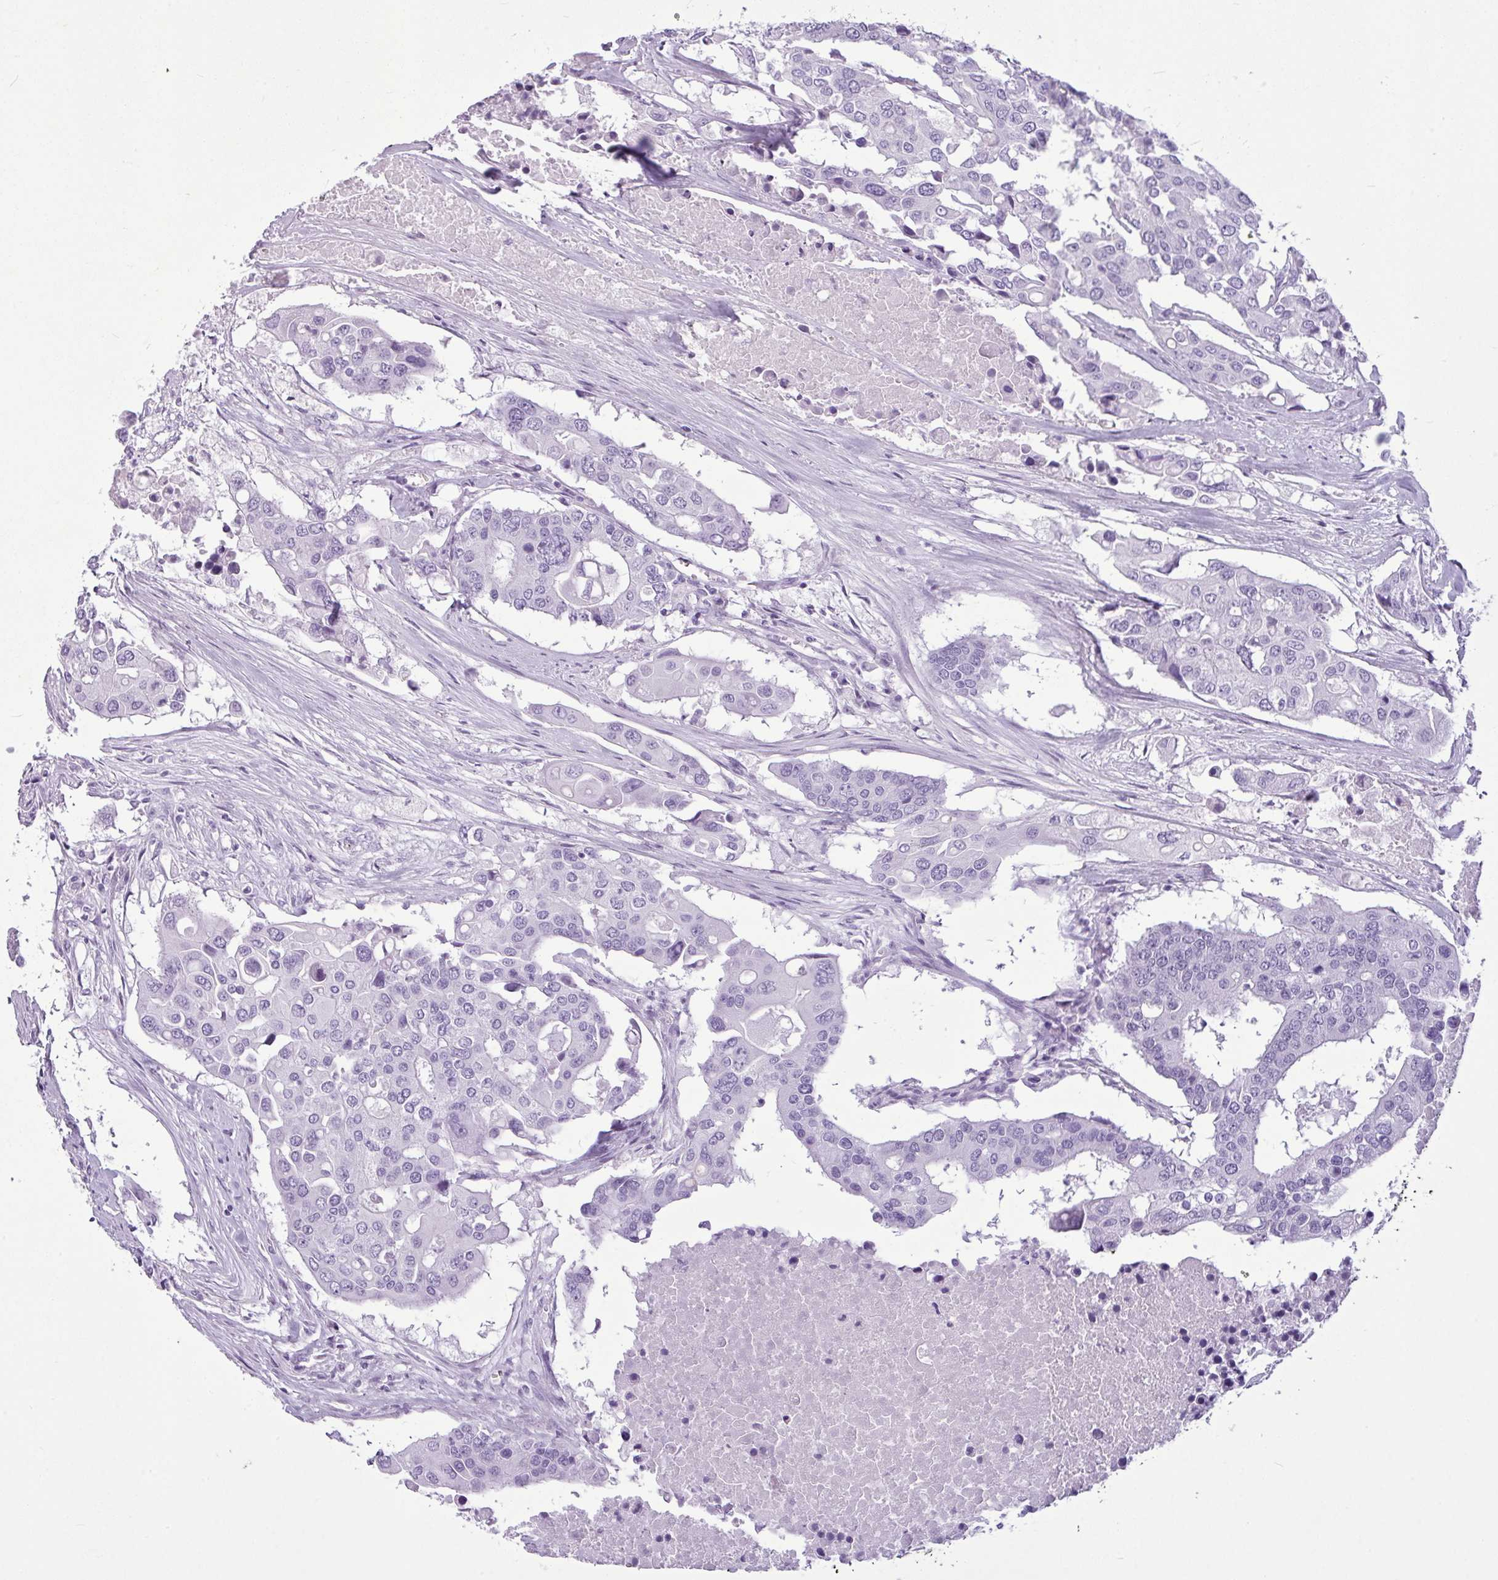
{"staining": {"intensity": "negative", "quantity": "none", "location": "none"}, "tissue": "colorectal cancer", "cell_type": "Tumor cells", "image_type": "cancer", "snomed": [{"axis": "morphology", "description": "Adenocarcinoma, NOS"}, {"axis": "topography", "description": "Colon"}], "caption": "Tumor cells are negative for protein expression in human colorectal cancer (adenocarcinoma).", "gene": "AMY1B", "patient": {"sex": "male", "age": 77}}